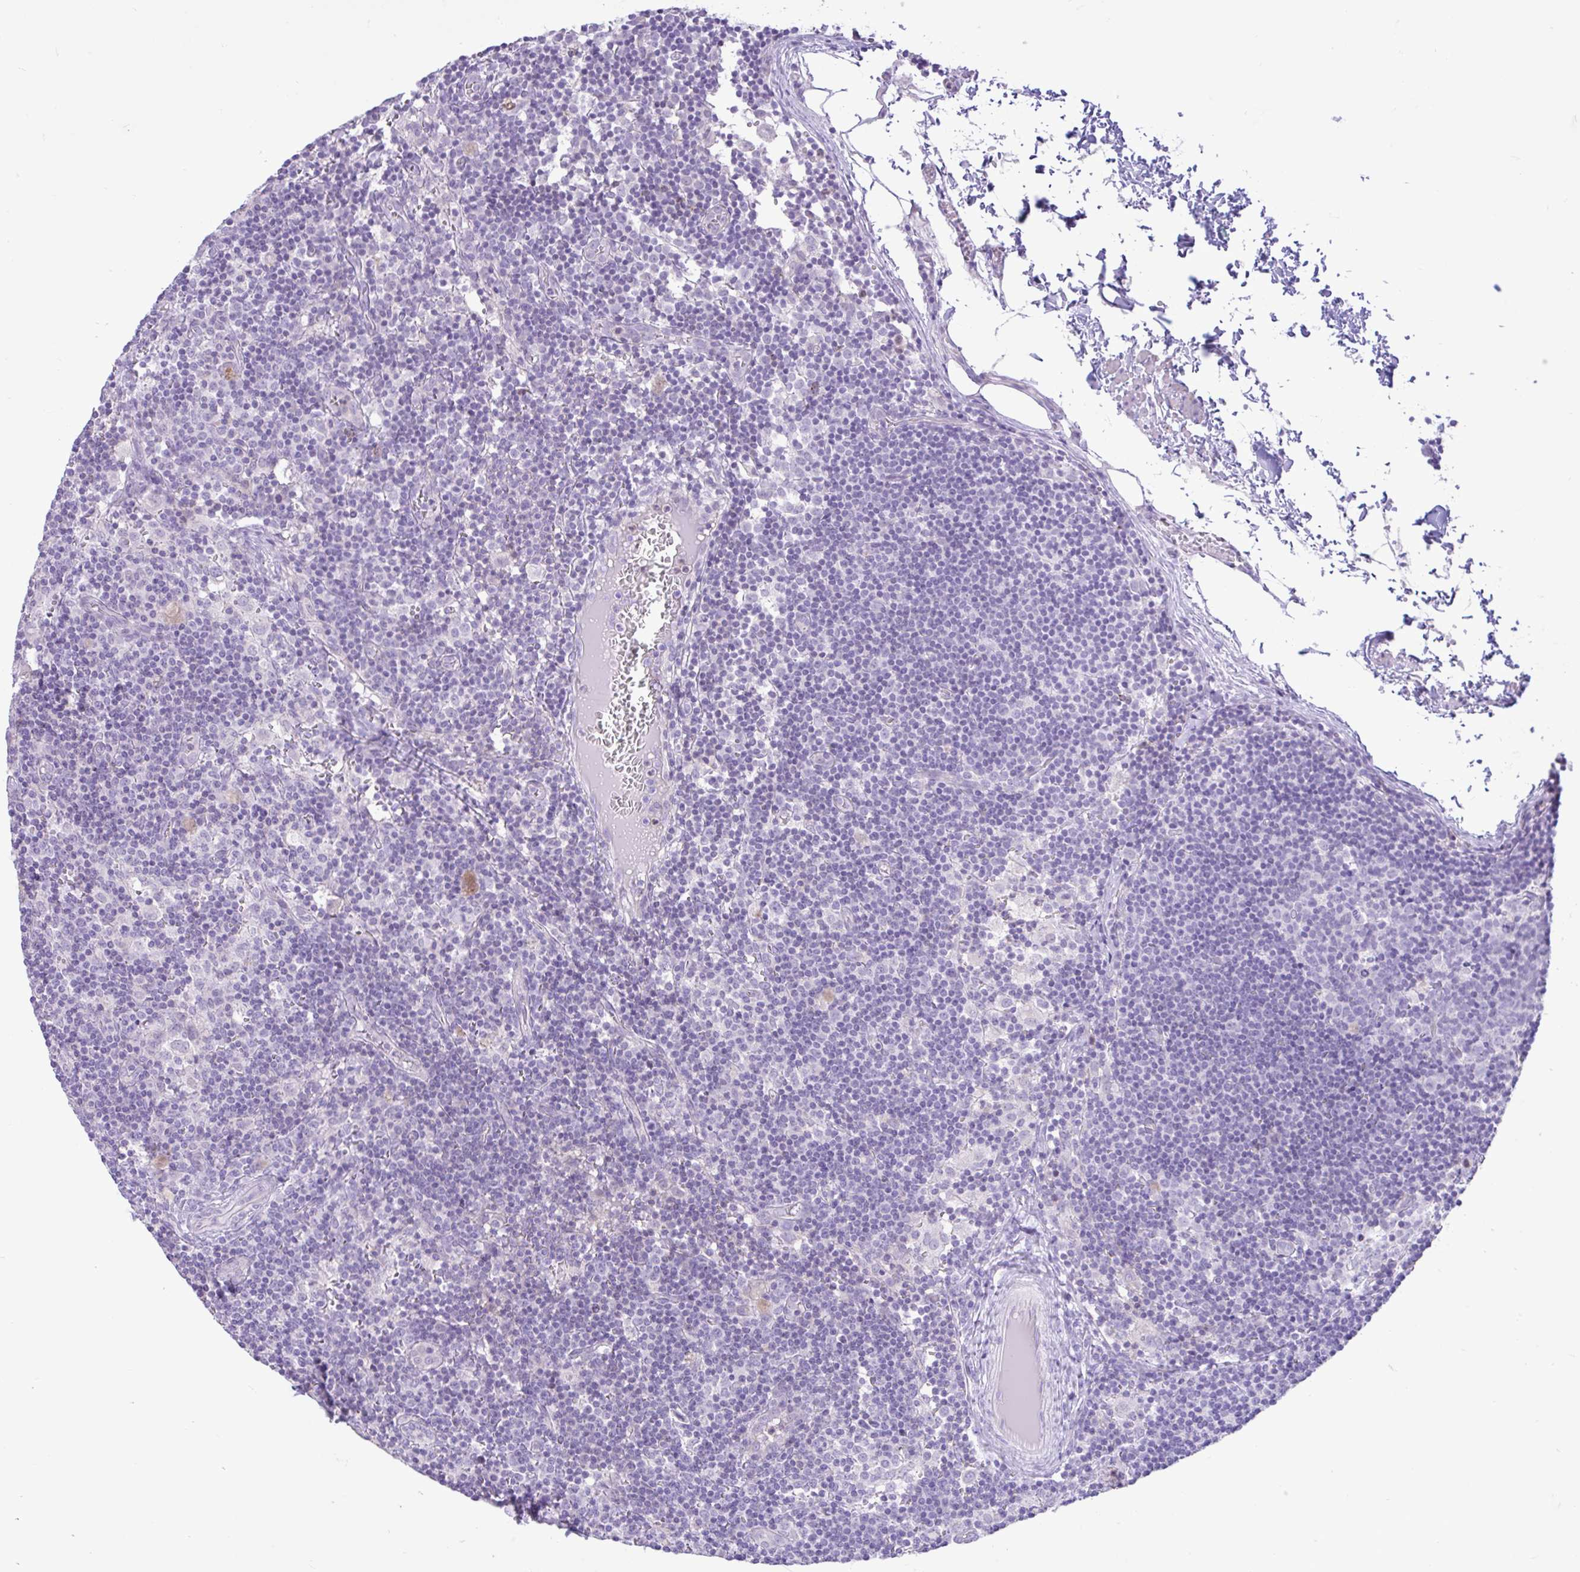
{"staining": {"intensity": "negative", "quantity": "none", "location": "none"}, "tissue": "lymph node", "cell_type": "Germinal center cells", "image_type": "normal", "snomed": [{"axis": "morphology", "description": "Normal tissue, NOS"}, {"axis": "topography", "description": "Lymph node"}], "caption": "High power microscopy image of an immunohistochemistry (IHC) photomicrograph of normal lymph node, revealing no significant staining in germinal center cells.", "gene": "ZNF101", "patient": {"sex": "female", "age": 45}}